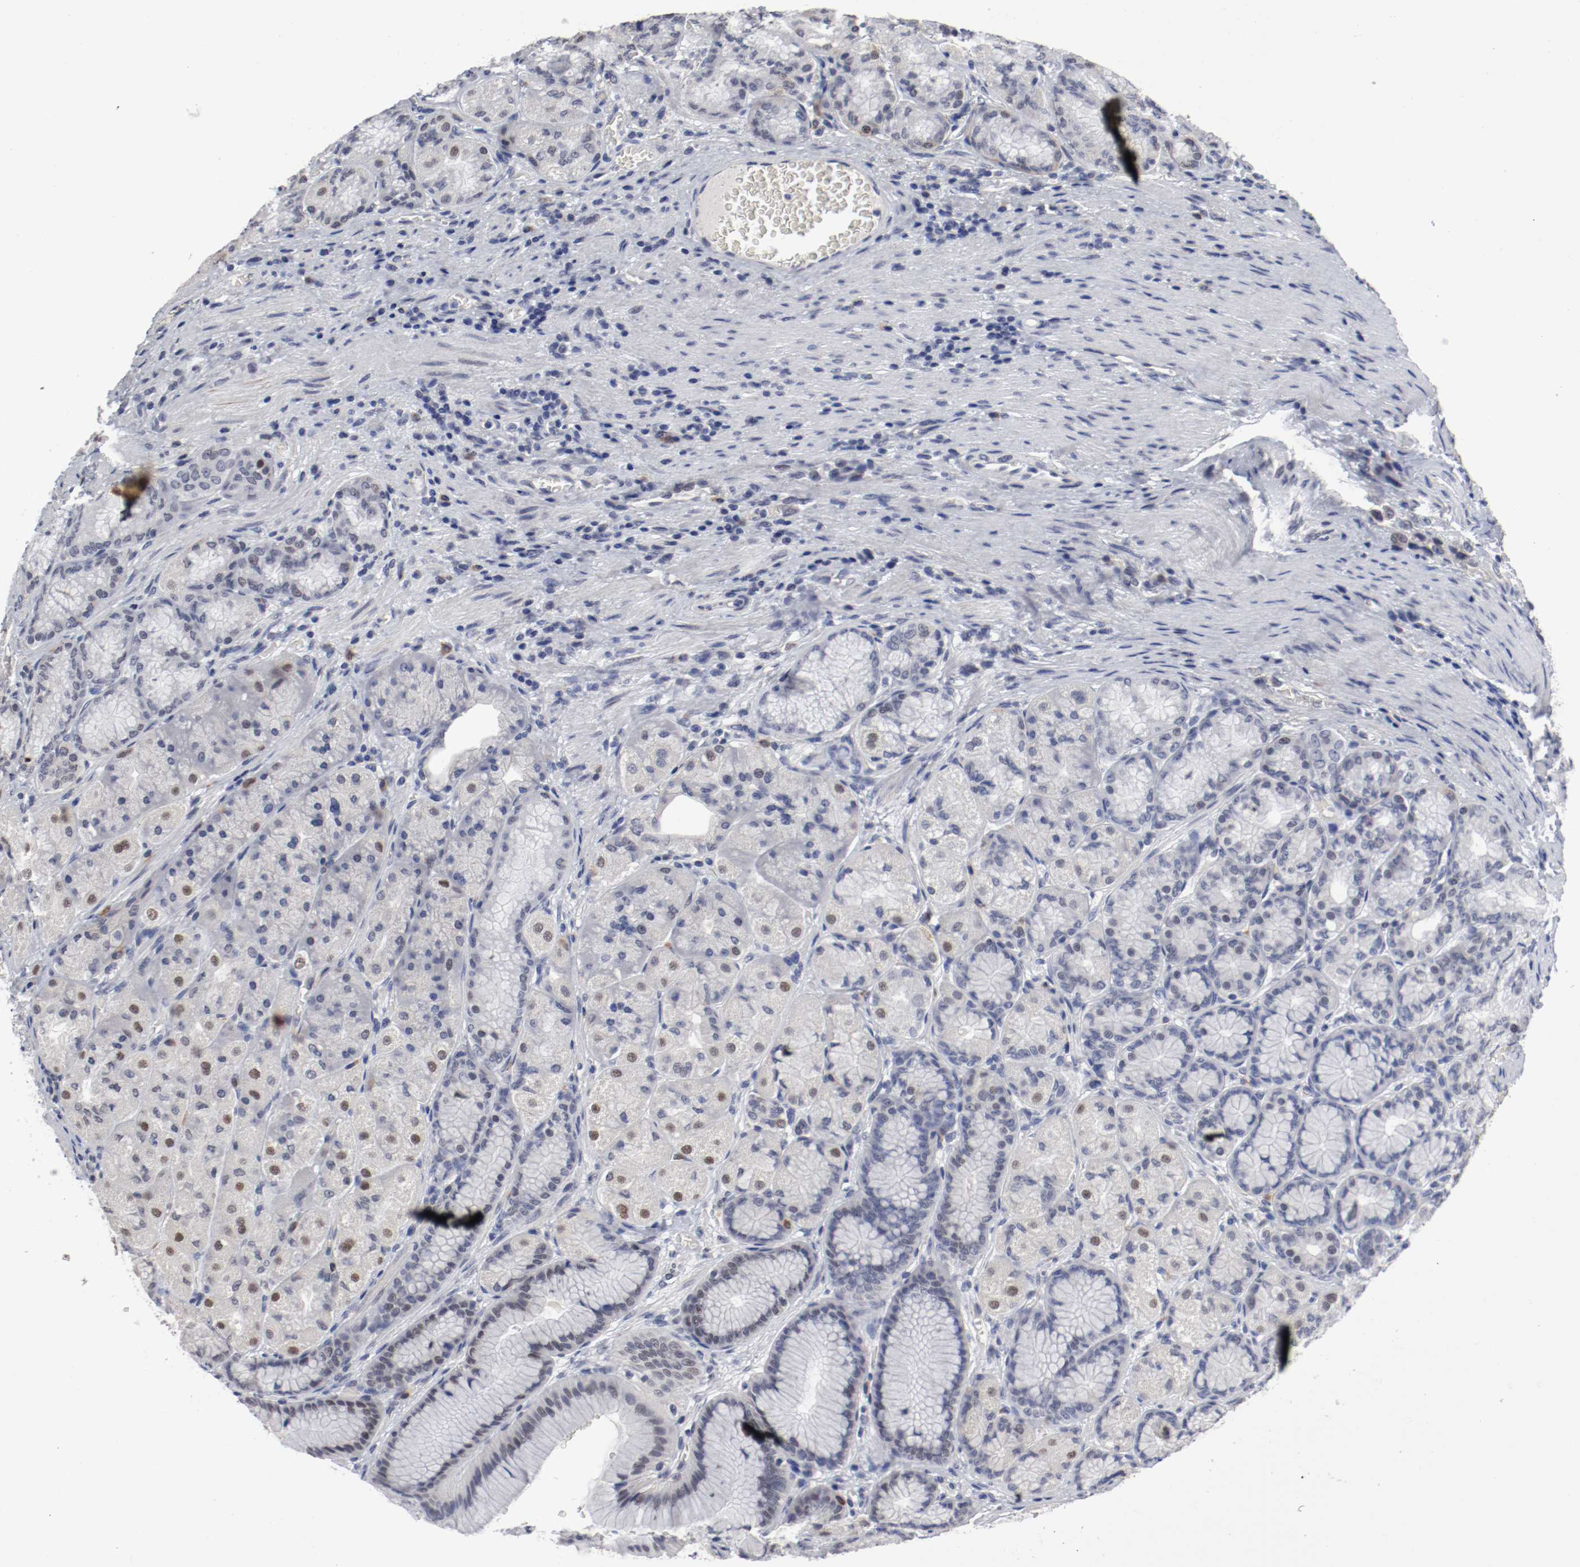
{"staining": {"intensity": "moderate", "quantity": "<25%", "location": "nuclear"}, "tissue": "stomach", "cell_type": "Glandular cells", "image_type": "normal", "snomed": [{"axis": "morphology", "description": "Normal tissue, NOS"}, {"axis": "morphology", "description": "Adenocarcinoma, NOS"}, {"axis": "topography", "description": "Stomach"}, {"axis": "topography", "description": "Stomach, lower"}], "caption": "Protein staining of normal stomach exhibits moderate nuclear positivity in about <25% of glandular cells.", "gene": "ANKLE2", "patient": {"sex": "female", "age": 65}}